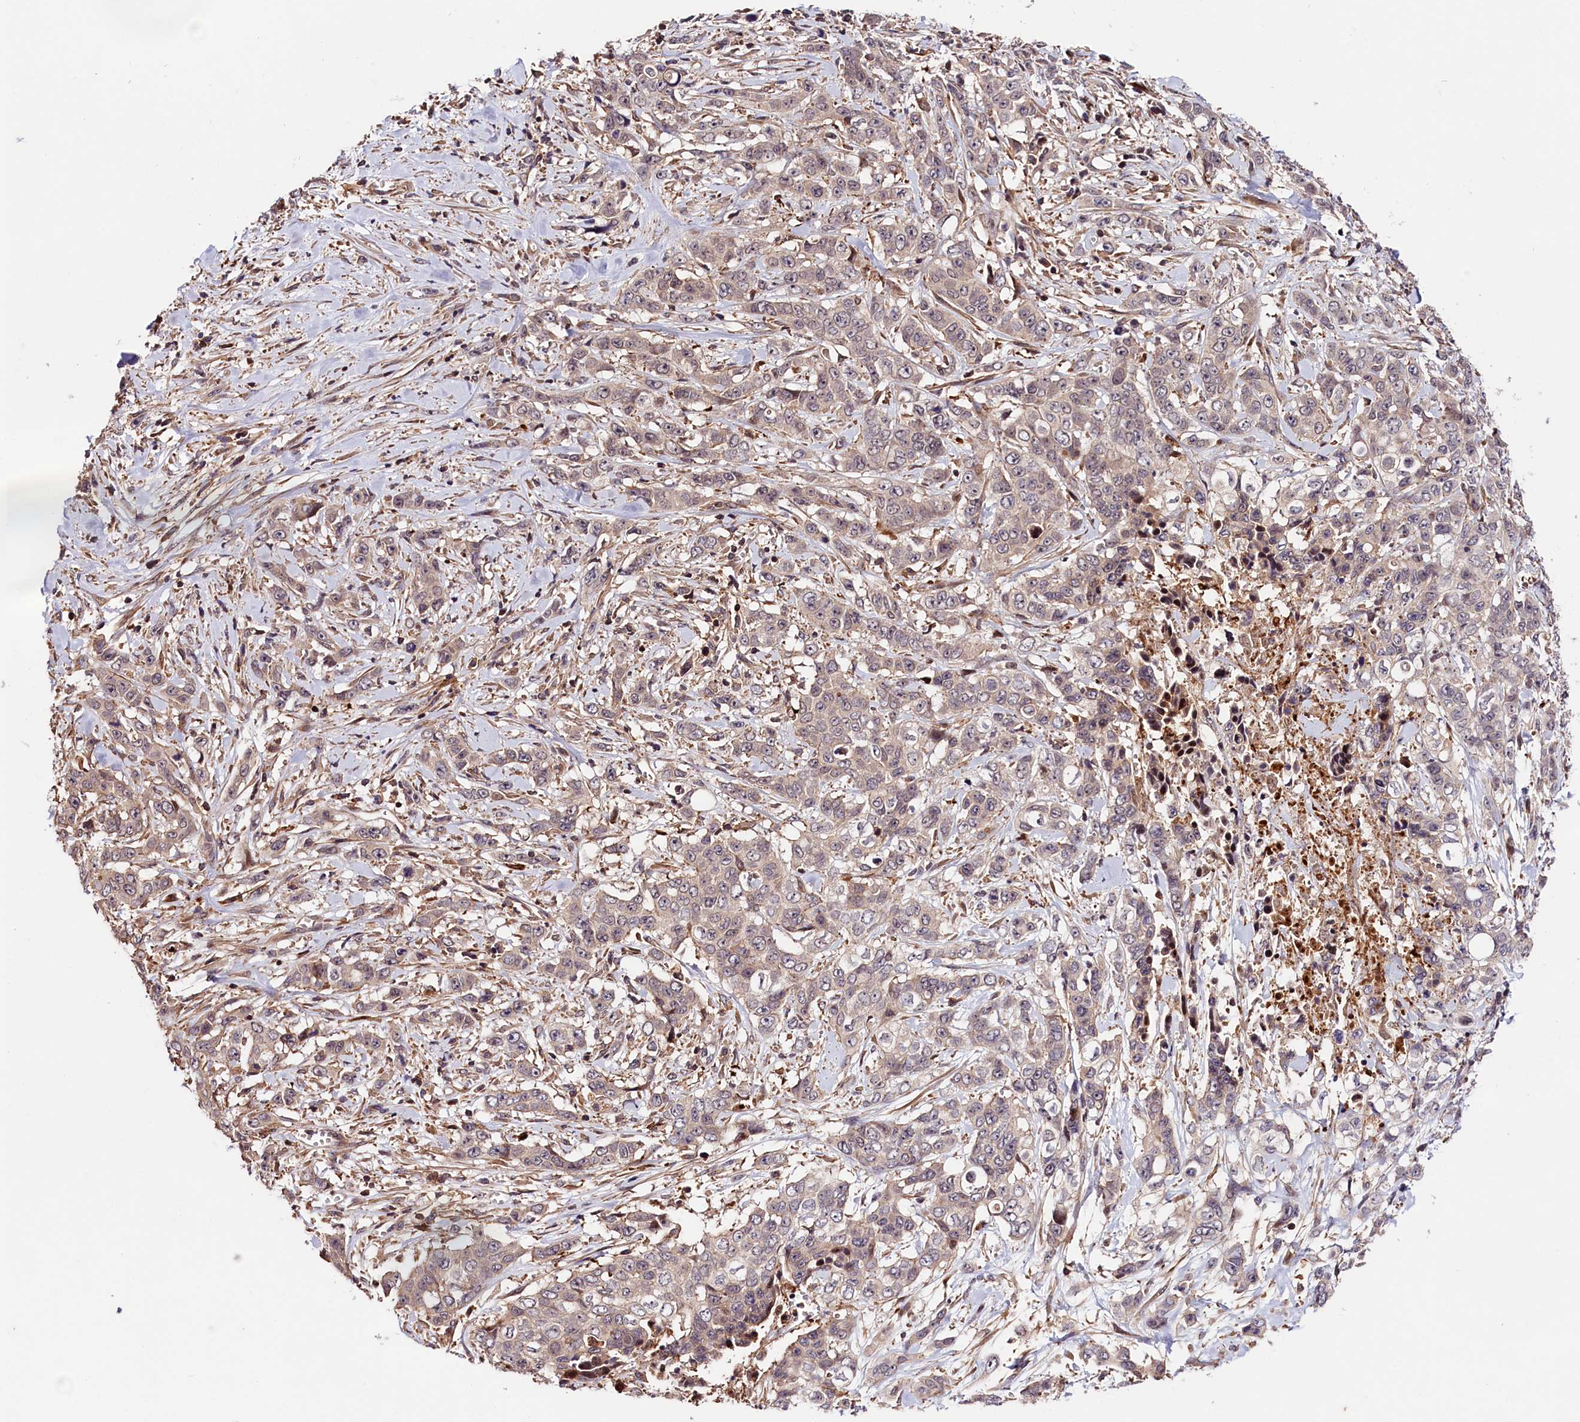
{"staining": {"intensity": "weak", "quantity": "<25%", "location": "cytoplasmic/membranous"}, "tissue": "stomach cancer", "cell_type": "Tumor cells", "image_type": "cancer", "snomed": [{"axis": "morphology", "description": "Adenocarcinoma, NOS"}, {"axis": "topography", "description": "Stomach, upper"}], "caption": "The micrograph exhibits no significant expression in tumor cells of stomach cancer (adenocarcinoma).", "gene": "CACNA1H", "patient": {"sex": "male", "age": 62}}